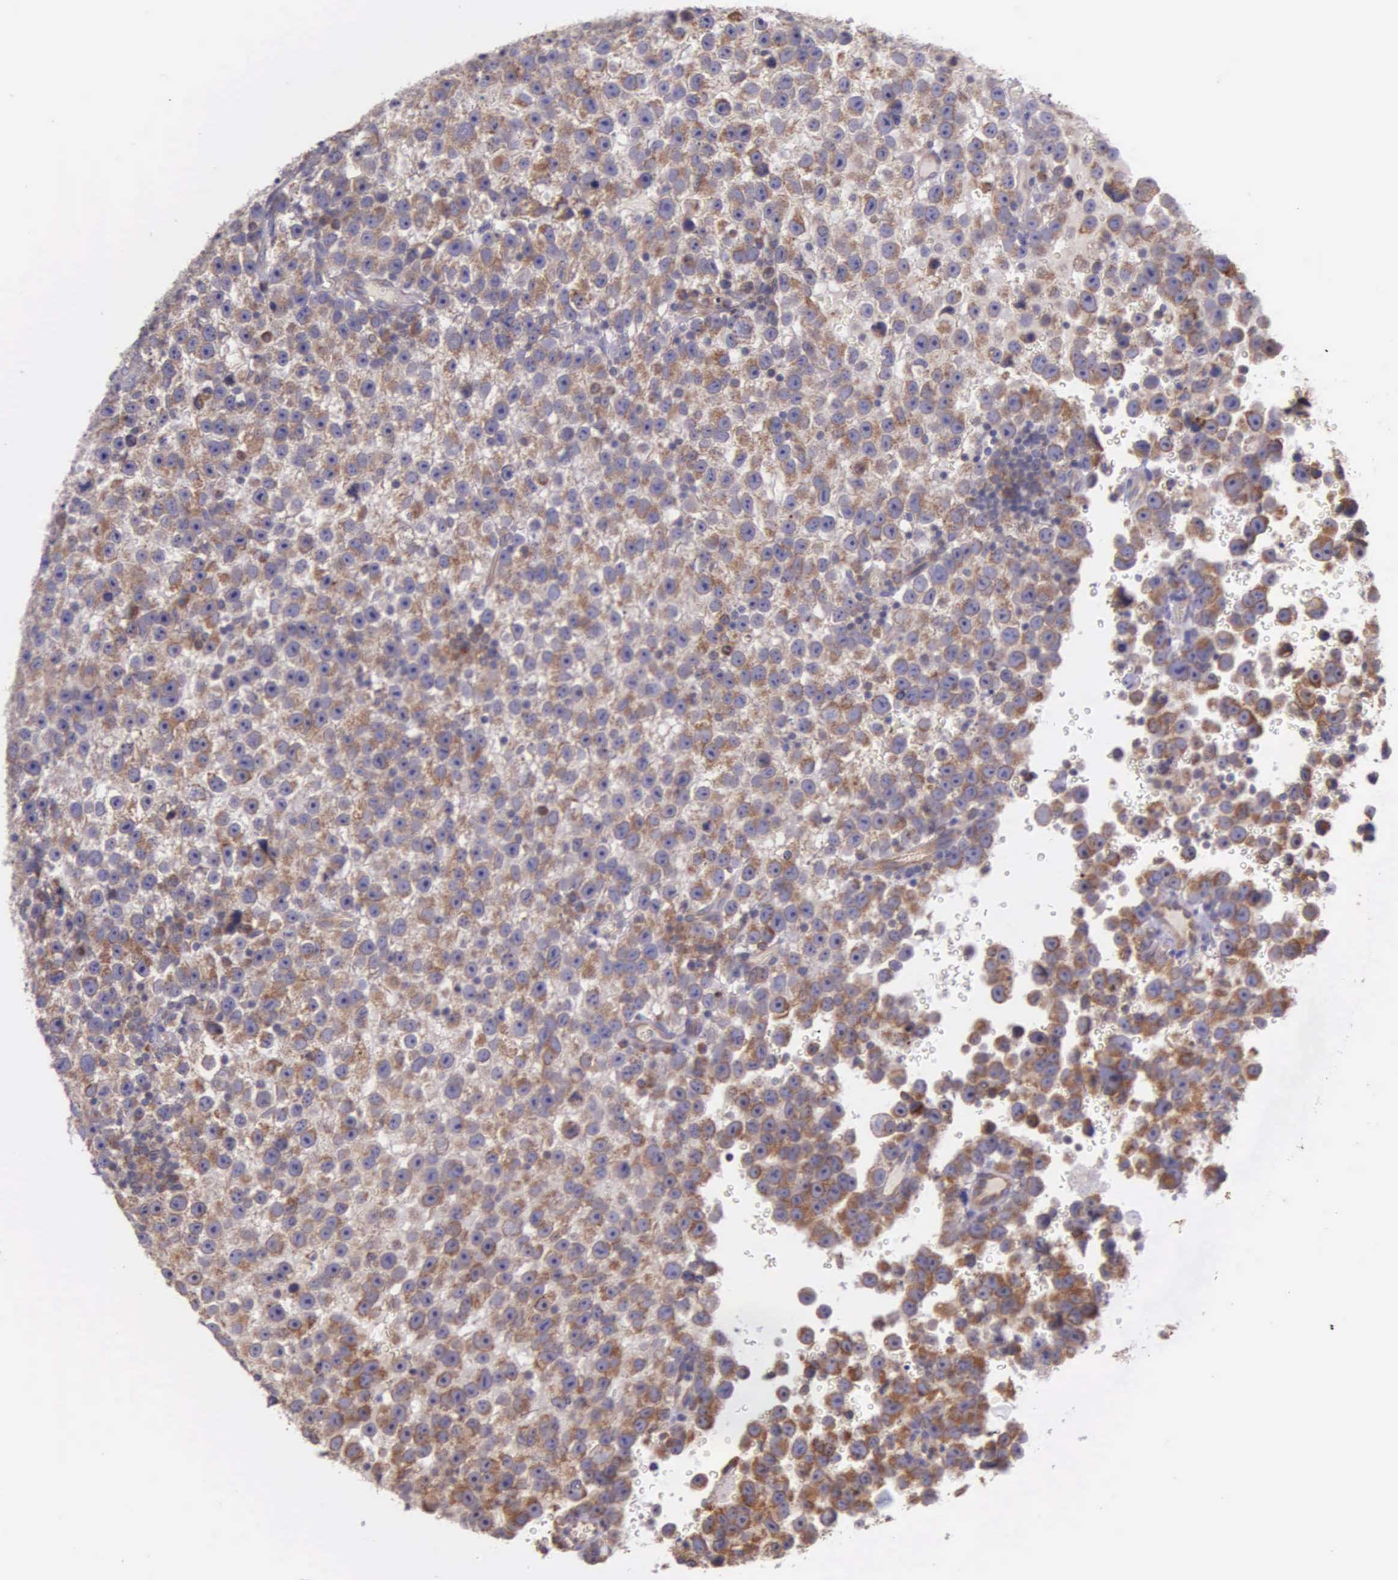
{"staining": {"intensity": "moderate", "quantity": ">75%", "location": "cytoplasmic/membranous"}, "tissue": "testis cancer", "cell_type": "Tumor cells", "image_type": "cancer", "snomed": [{"axis": "morphology", "description": "Seminoma, NOS"}, {"axis": "topography", "description": "Testis"}], "caption": "Moderate cytoplasmic/membranous protein positivity is identified in approximately >75% of tumor cells in testis cancer.", "gene": "NSDHL", "patient": {"sex": "male", "age": 33}}